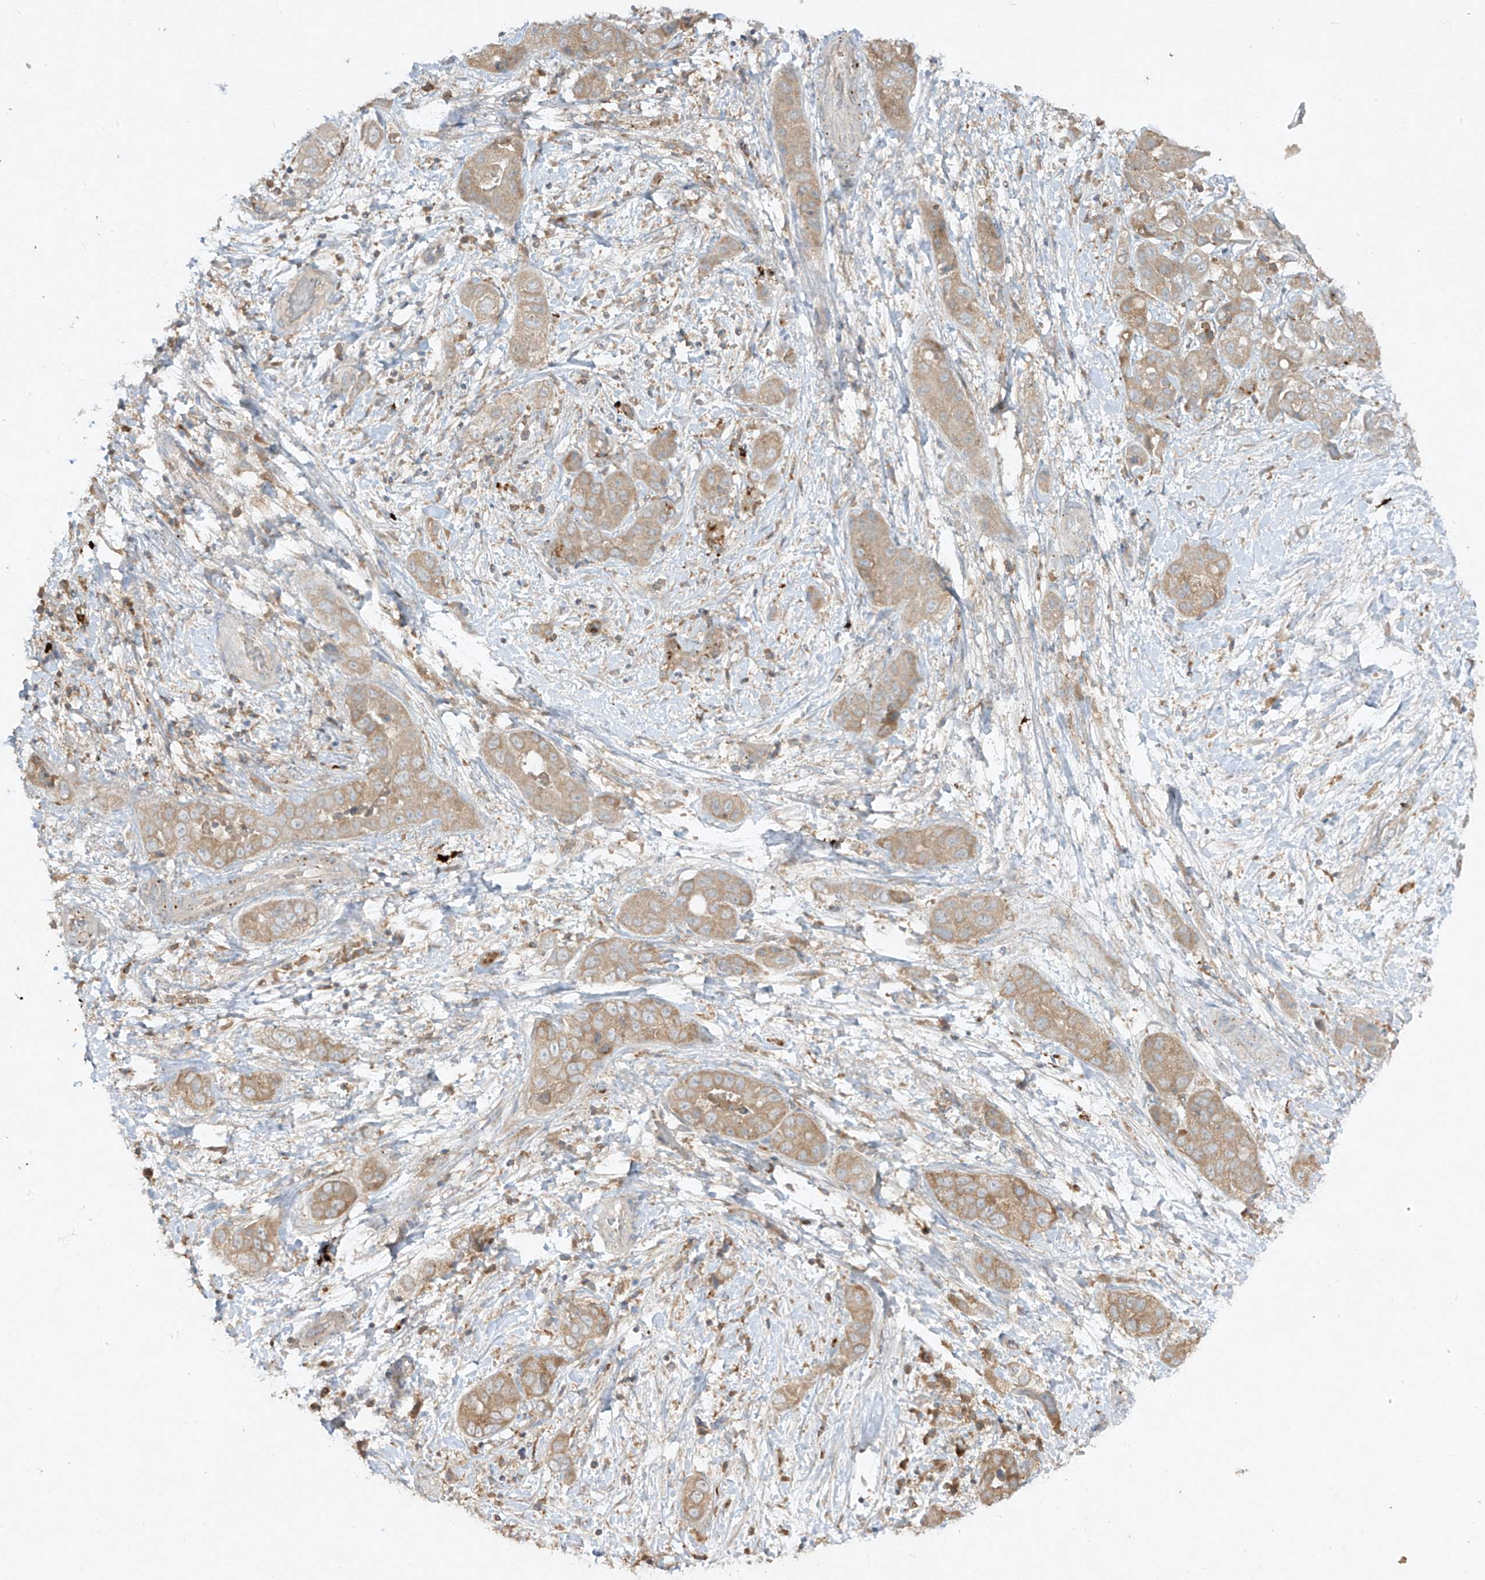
{"staining": {"intensity": "moderate", "quantity": ">75%", "location": "cytoplasmic/membranous"}, "tissue": "liver cancer", "cell_type": "Tumor cells", "image_type": "cancer", "snomed": [{"axis": "morphology", "description": "Cholangiocarcinoma"}, {"axis": "topography", "description": "Liver"}], "caption": "Immunohistochemistry (IHC) (DAB) staining of human liver cholangiocarcinoma exhibits moderate cytoplasmic/membranous protein positivity in about >75% of tumor cells.", "gene": "LDAH", "patient": {"sex": "female", "age": 52}}